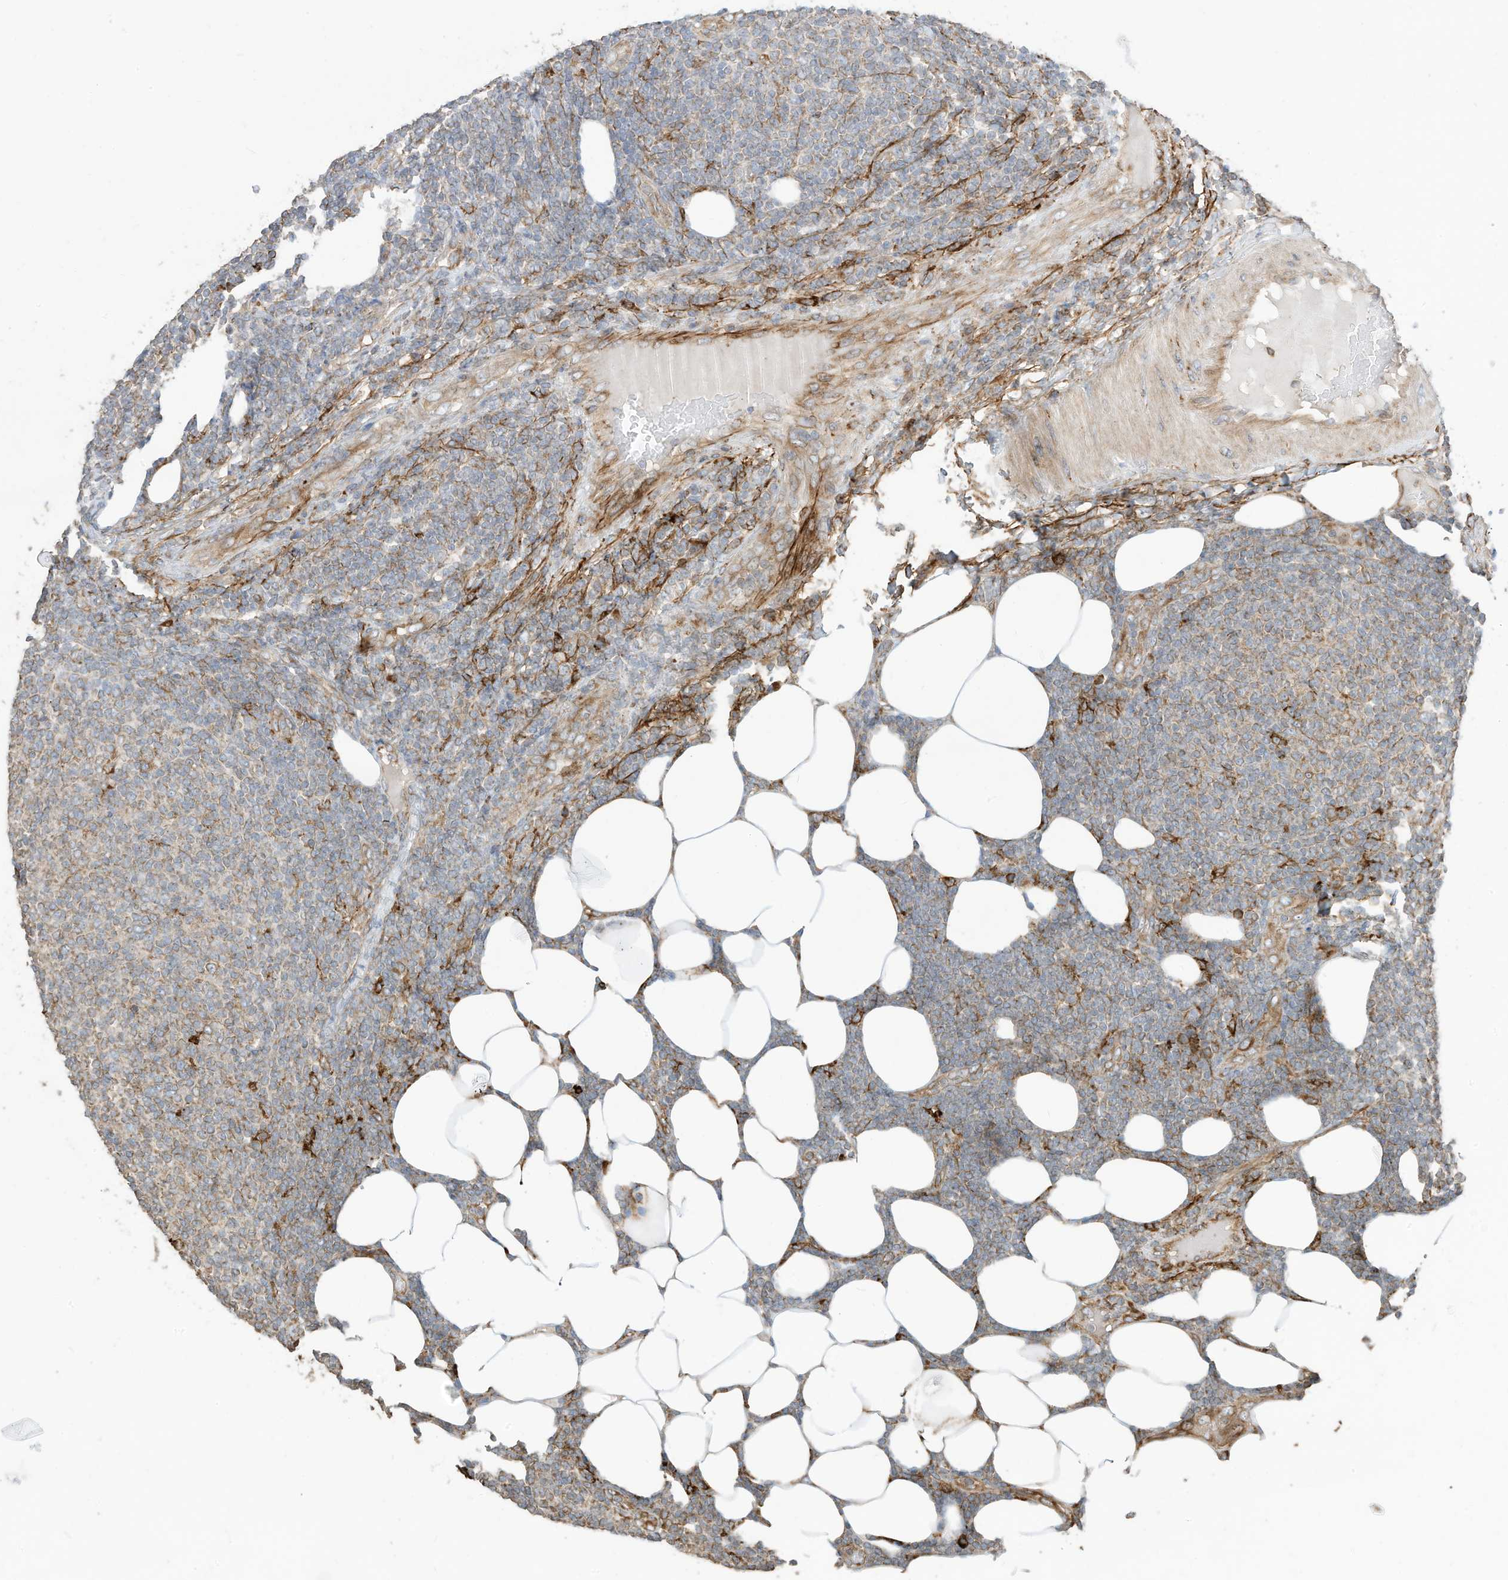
{"staining": {"intensity": "weak", "quantity": "<25%", "location": "cytoplasmic/membranous"}, "tissue": "lymphoma", "cell_type": "Tumor cells", "image_type": "cancer", "snomed": [{"axis": "morphology", "description": "Malignant lymphoma, non-Hodgkin's type, Low grade"}, {"axis": "topography", "description": "Lymph node"}], "caption": "Immunohistochemical staining of human lymphoma displays no significant expression in tumor cells.", "gene": "TRNAU1AP", "patient": {"sex": "male", "age": 66}}